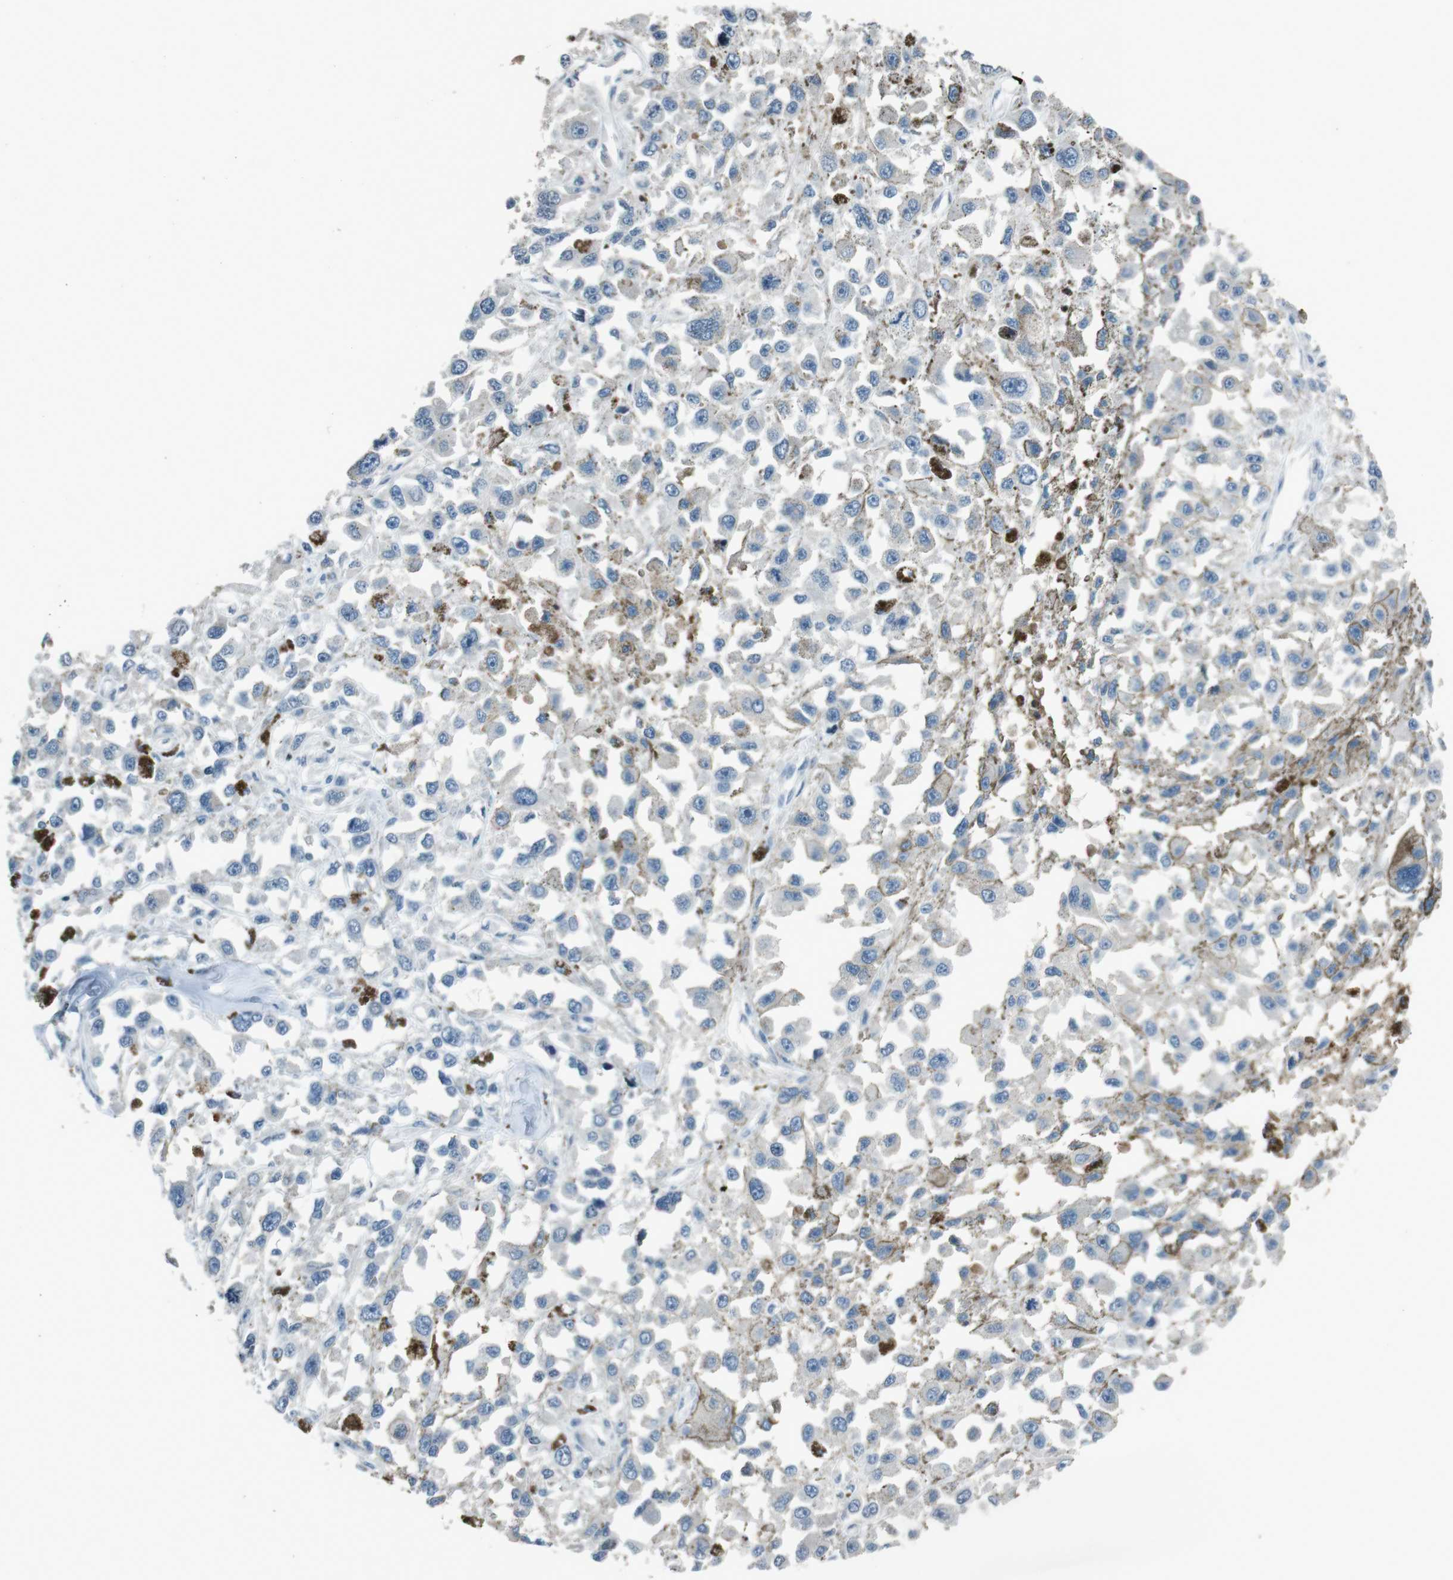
{"staining": {"intensity": "negative", "quantity": "none", "location": "none"}, "tissue": "melanoma", "cell_type": "Tumor cells", "image_type": "cancer", "snomed": [{"axis": "morphology", "description": "Malignant melanoma, Metastatic site"}, {"axis": "topography", "description": "Lymph node"}], "caption": "Tumor cells show no significant protein staining in melanoma.", "gene": "UGT1A6", "patient": {"sex": "male", "age": 59}}